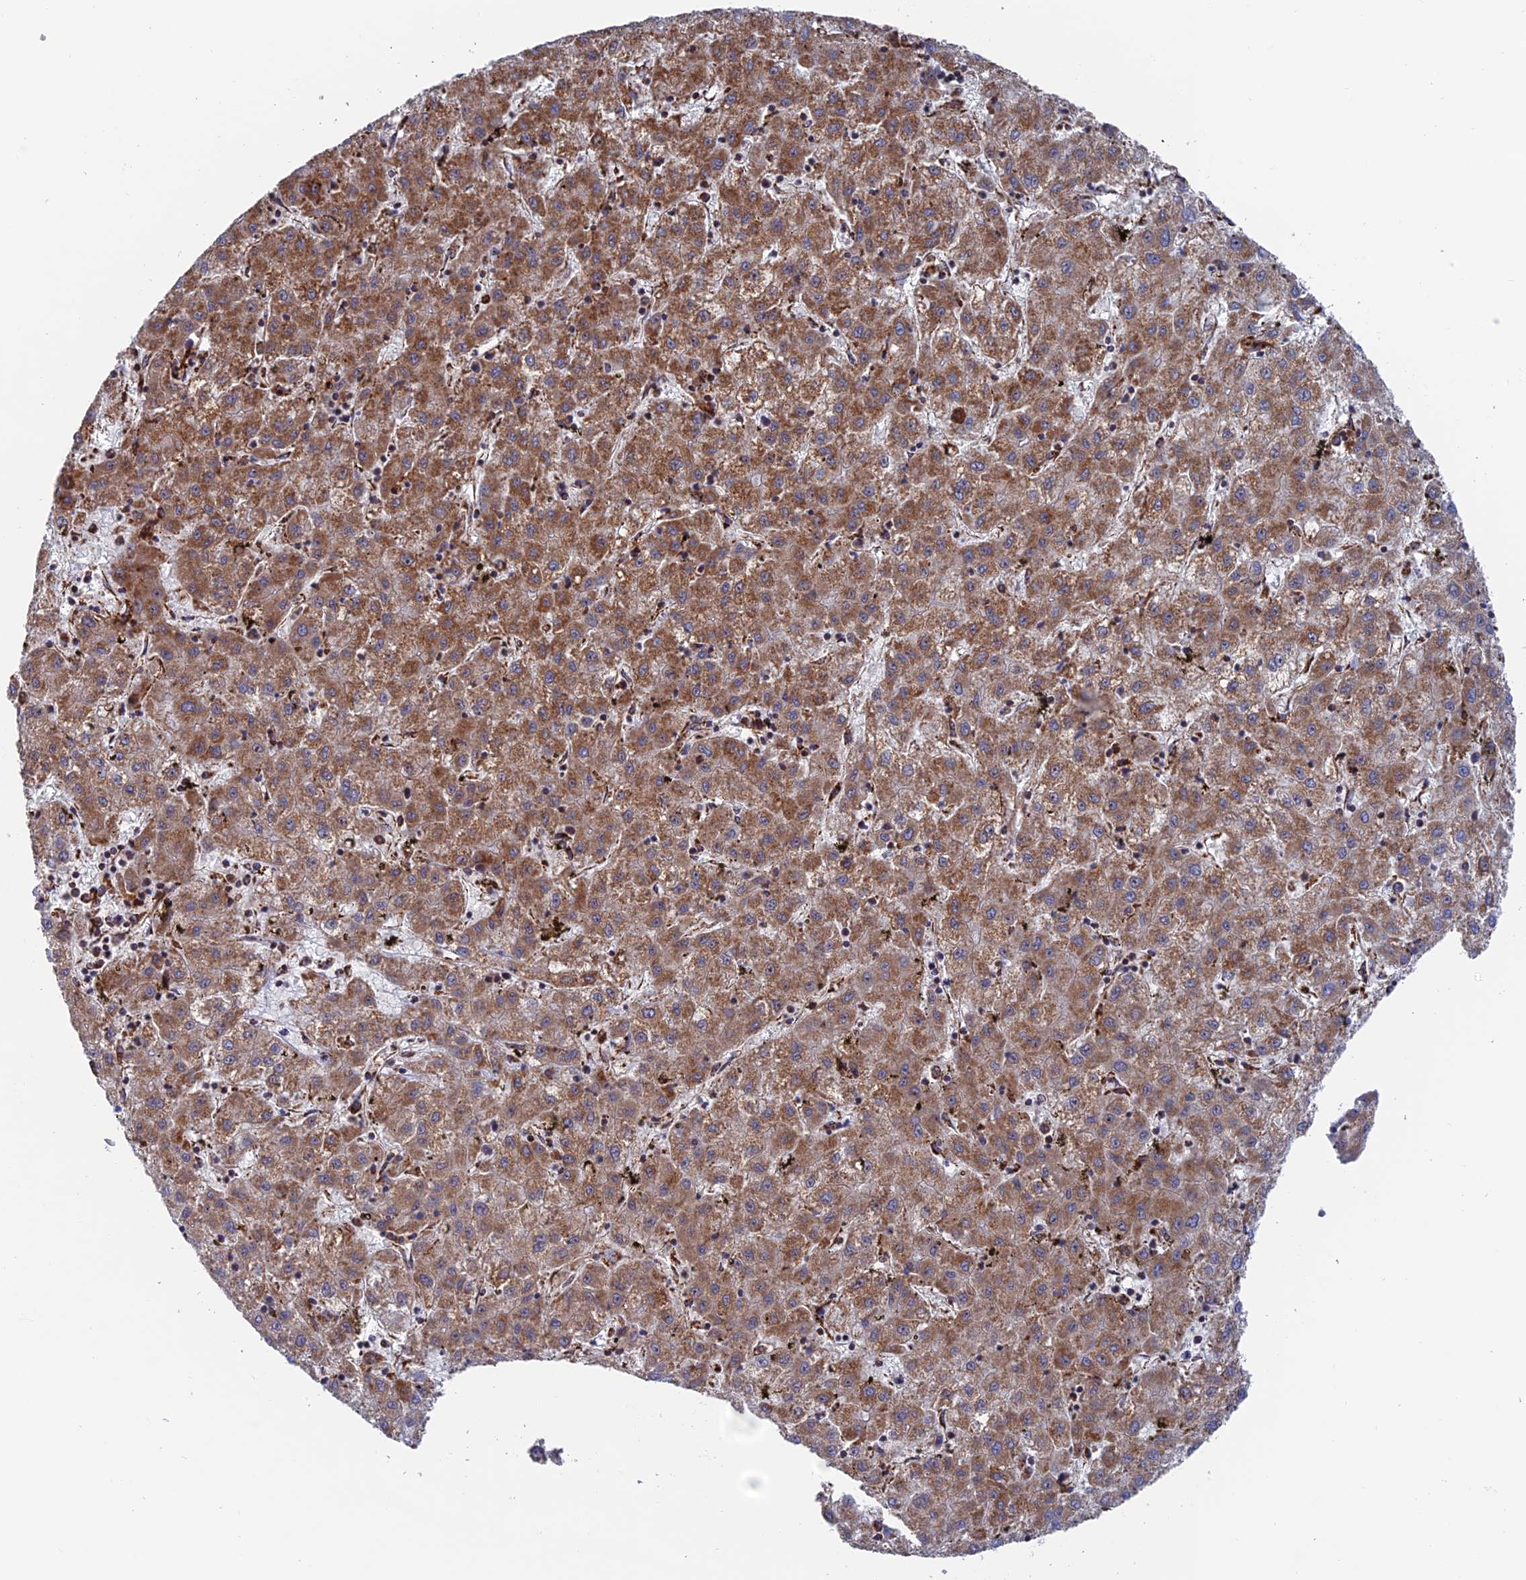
{"staining": {"intensity": "moderate", "quantity": ">75%", "location": "cytoplasmic/membranous"}, "tissue": "liver cancer", "cell_type": "Tumor cells", "image_type": "cancer", "snomed": [{"axis": "morphology", "description": "Carcinoma, Hepatocellular, NOS"}, {"axis": "topography", "description": "Liver"}], "caption": "The photomicrograph displays immunohistochemical staining of liver cancer. There is moderate cytoplasmic/membranous positivity is present in approximately >75% of tumor cells.", "gene": "DTYMK", "patient": {"sex": "male", "age": 72}}